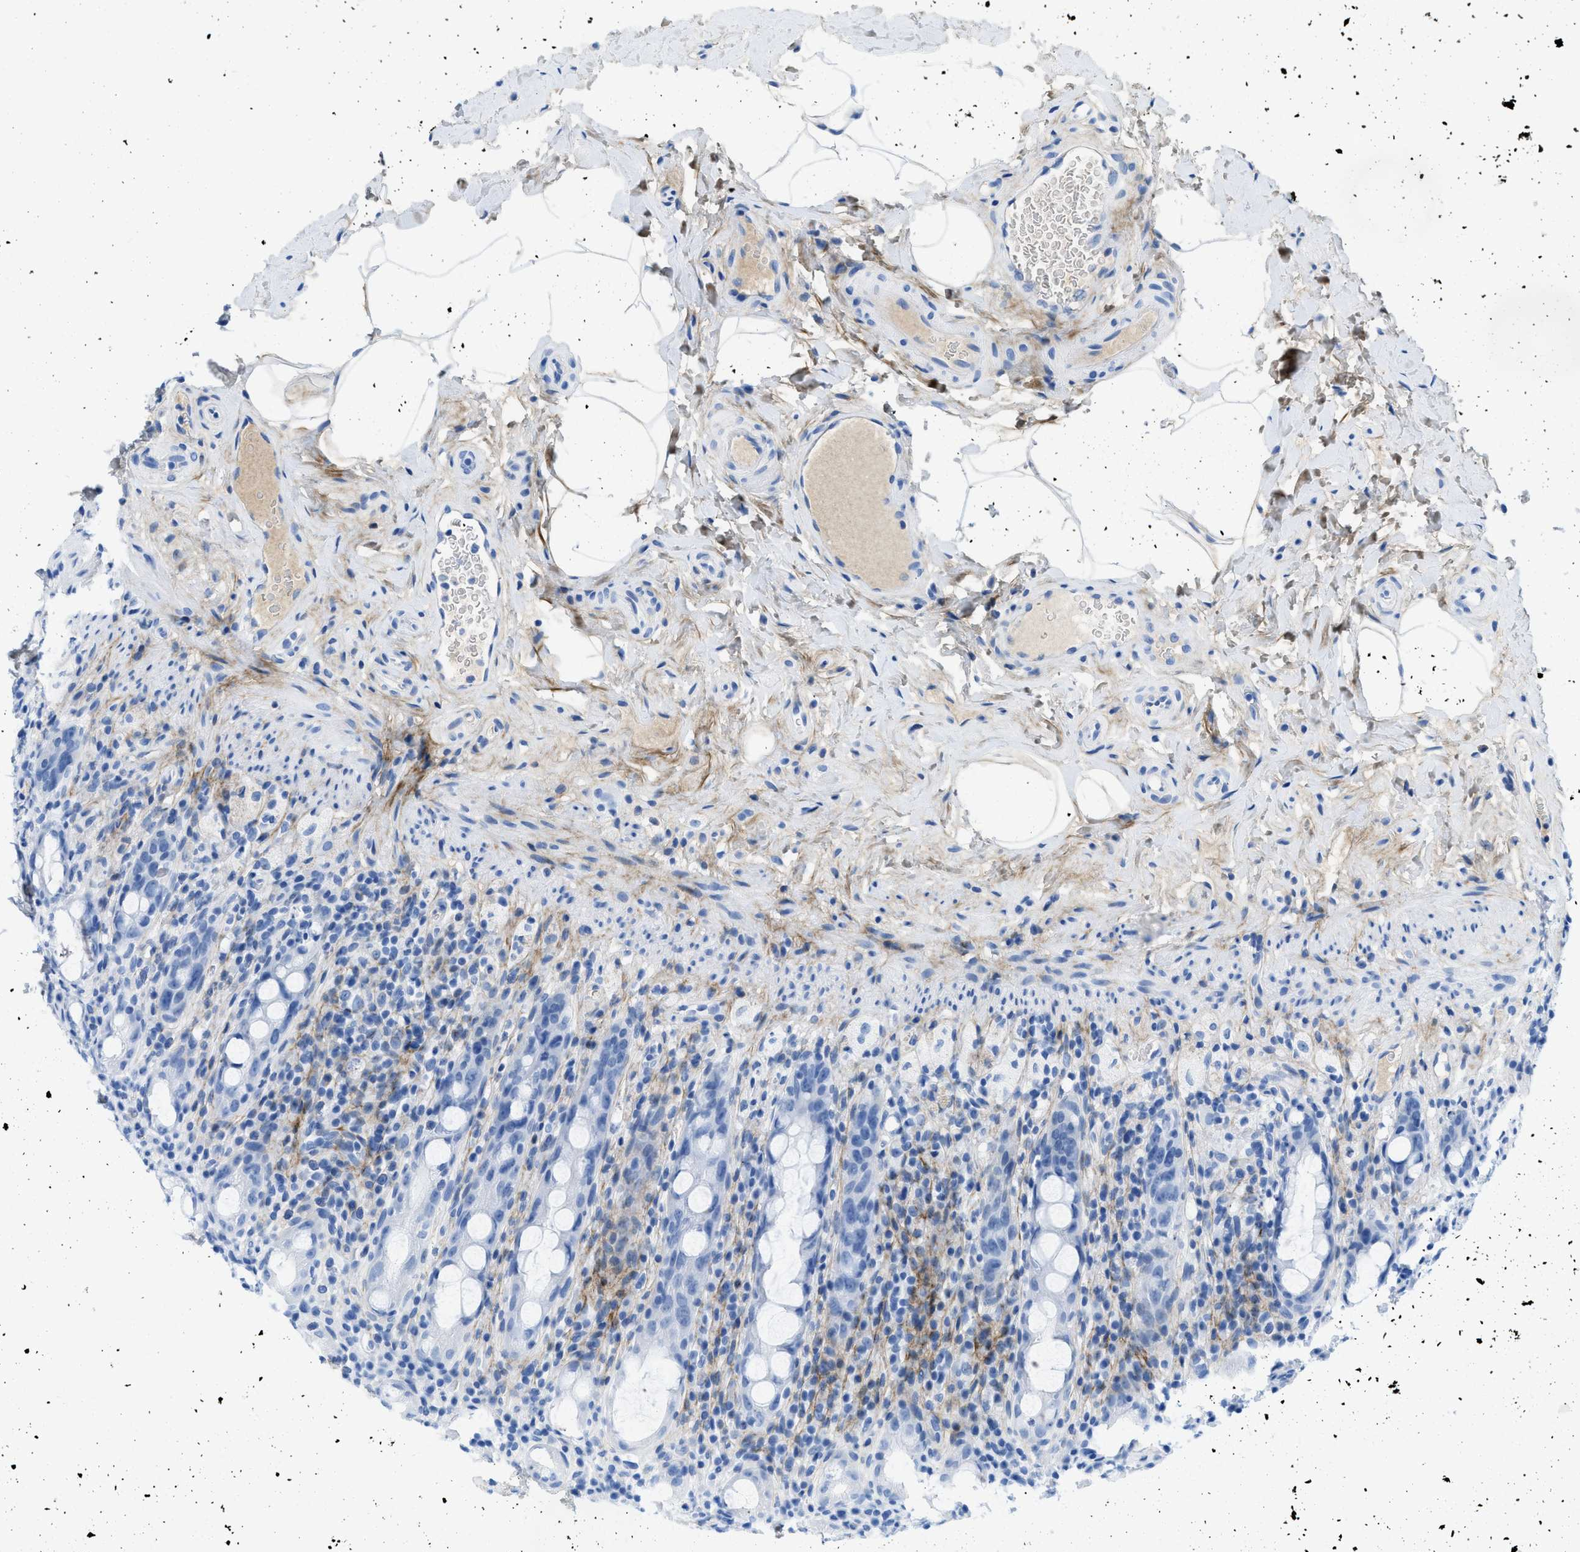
{"staining": {"intensity": "negative", "quantity": "none", "location": "none"}, "tissue": "rectum", "cell_type": "Glandular cells", "image_type": "normal", "snomed": [{"axis": "morphology", "description": "Normal tissue, NOS"}, {"axis": "topography", "description": "Rectum"}], "caption": "Photomicrograph shows no significant protein expression in glandular cells of normal rectum. (Stains: DAB IHC with hematoxylin counter stain, Microscopy: brightfield microscopy at high magnification).", "gene": "COL3A1", "patient": {"sex": "male", "age": 44}}